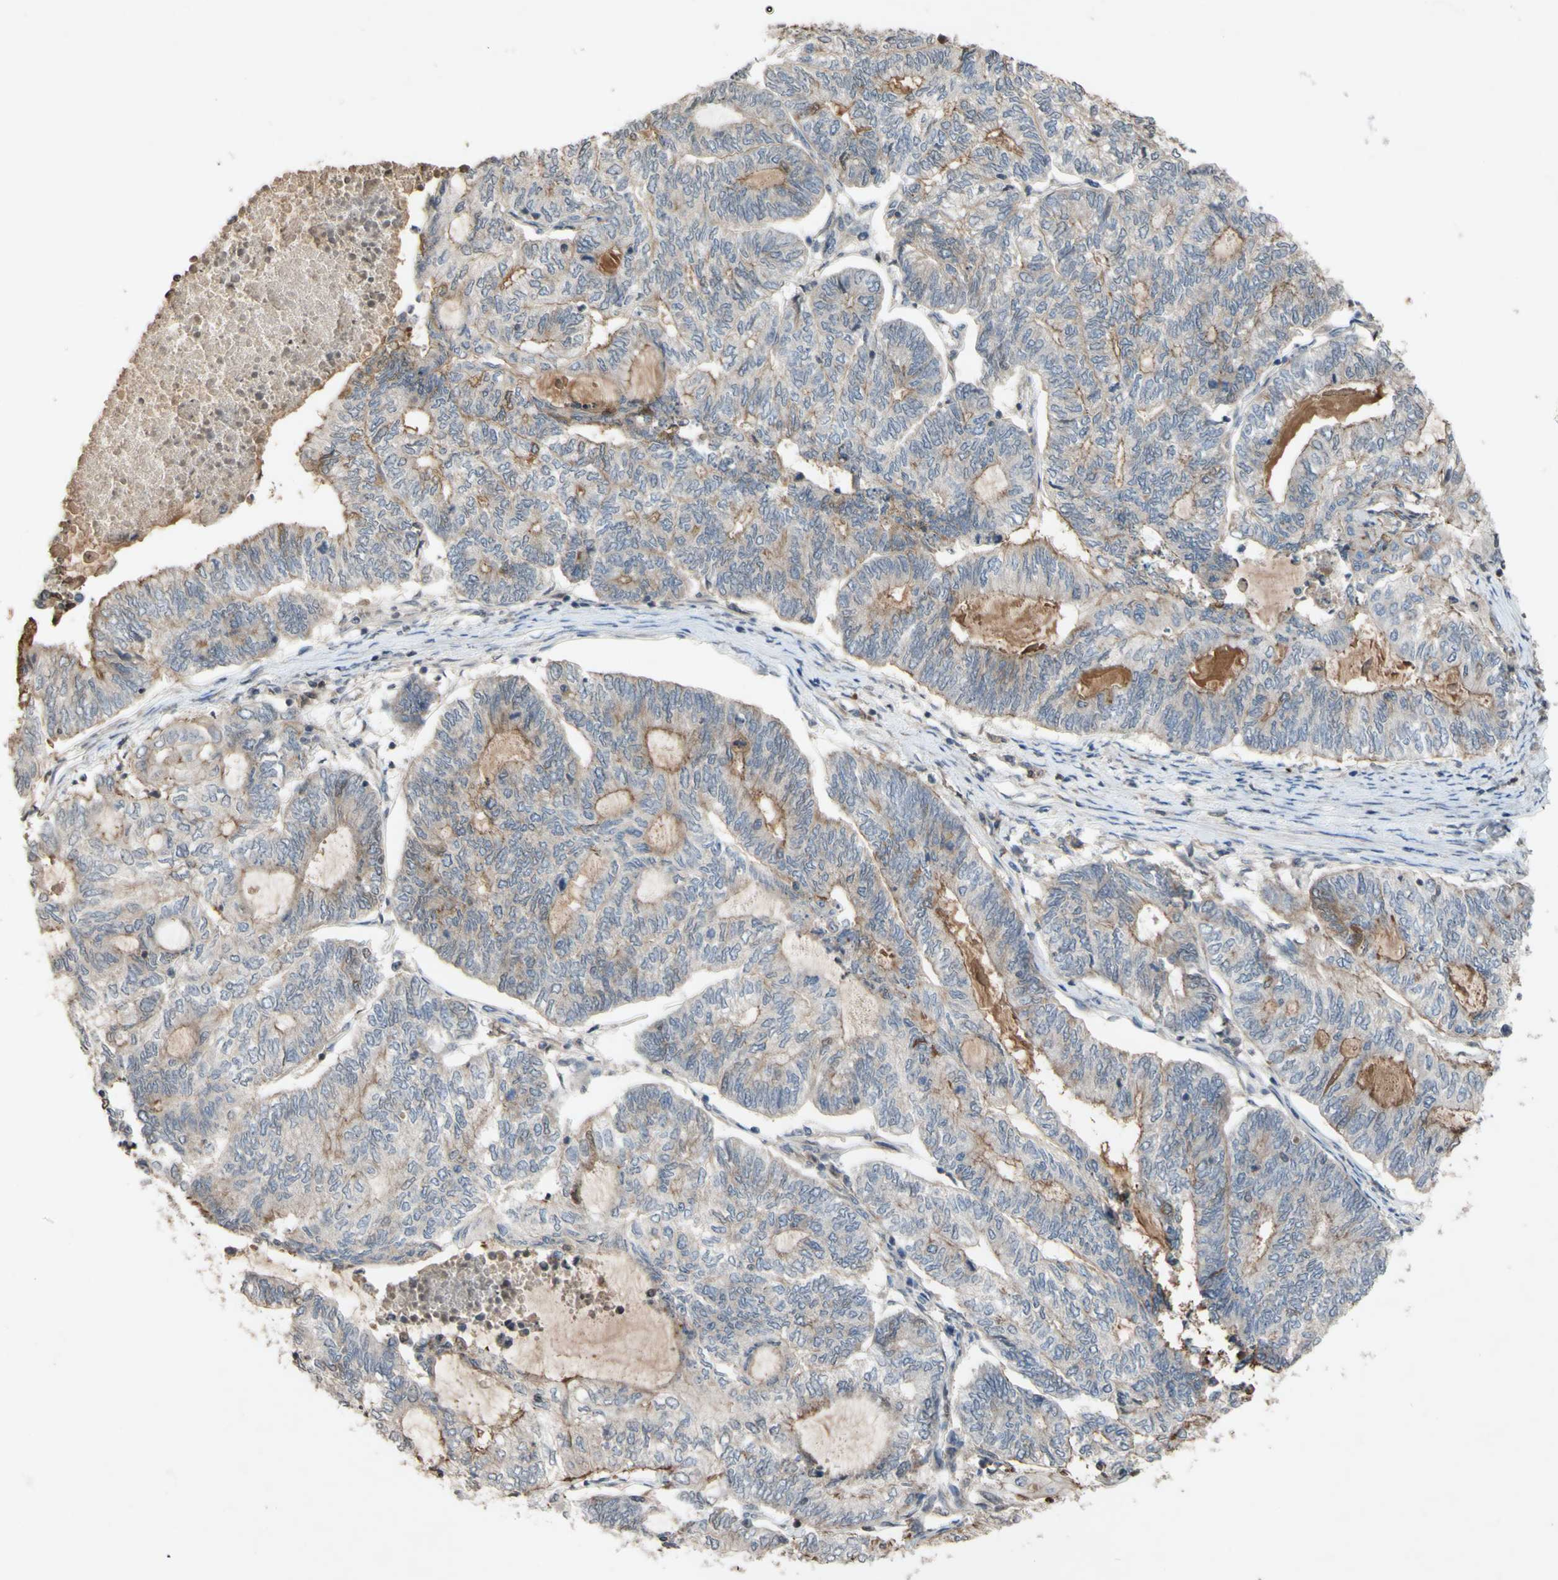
{"staining": {"intensity": "moderate", "quantity": ">75%", "location": "cytoplasmic/membranous"}, "tissue": "endometrial cancer", "cell_type": "Tumor cells", "image_type": "cancer", "snomed": [{"axis": "morphology", "description": "Adenocarcinoma, NOS"}, {"axis": "topography", "description": "Uterus"}, {"axis": "topography", "description": "Endometrium"}], "caption": "Protein staining exhibits moderate cytoplasmic/membranous staining in about >75% of tumor cells in endometrial cancer.", "gene": "NECTIN3", "patient": {"sex": "female", "age": 70}}